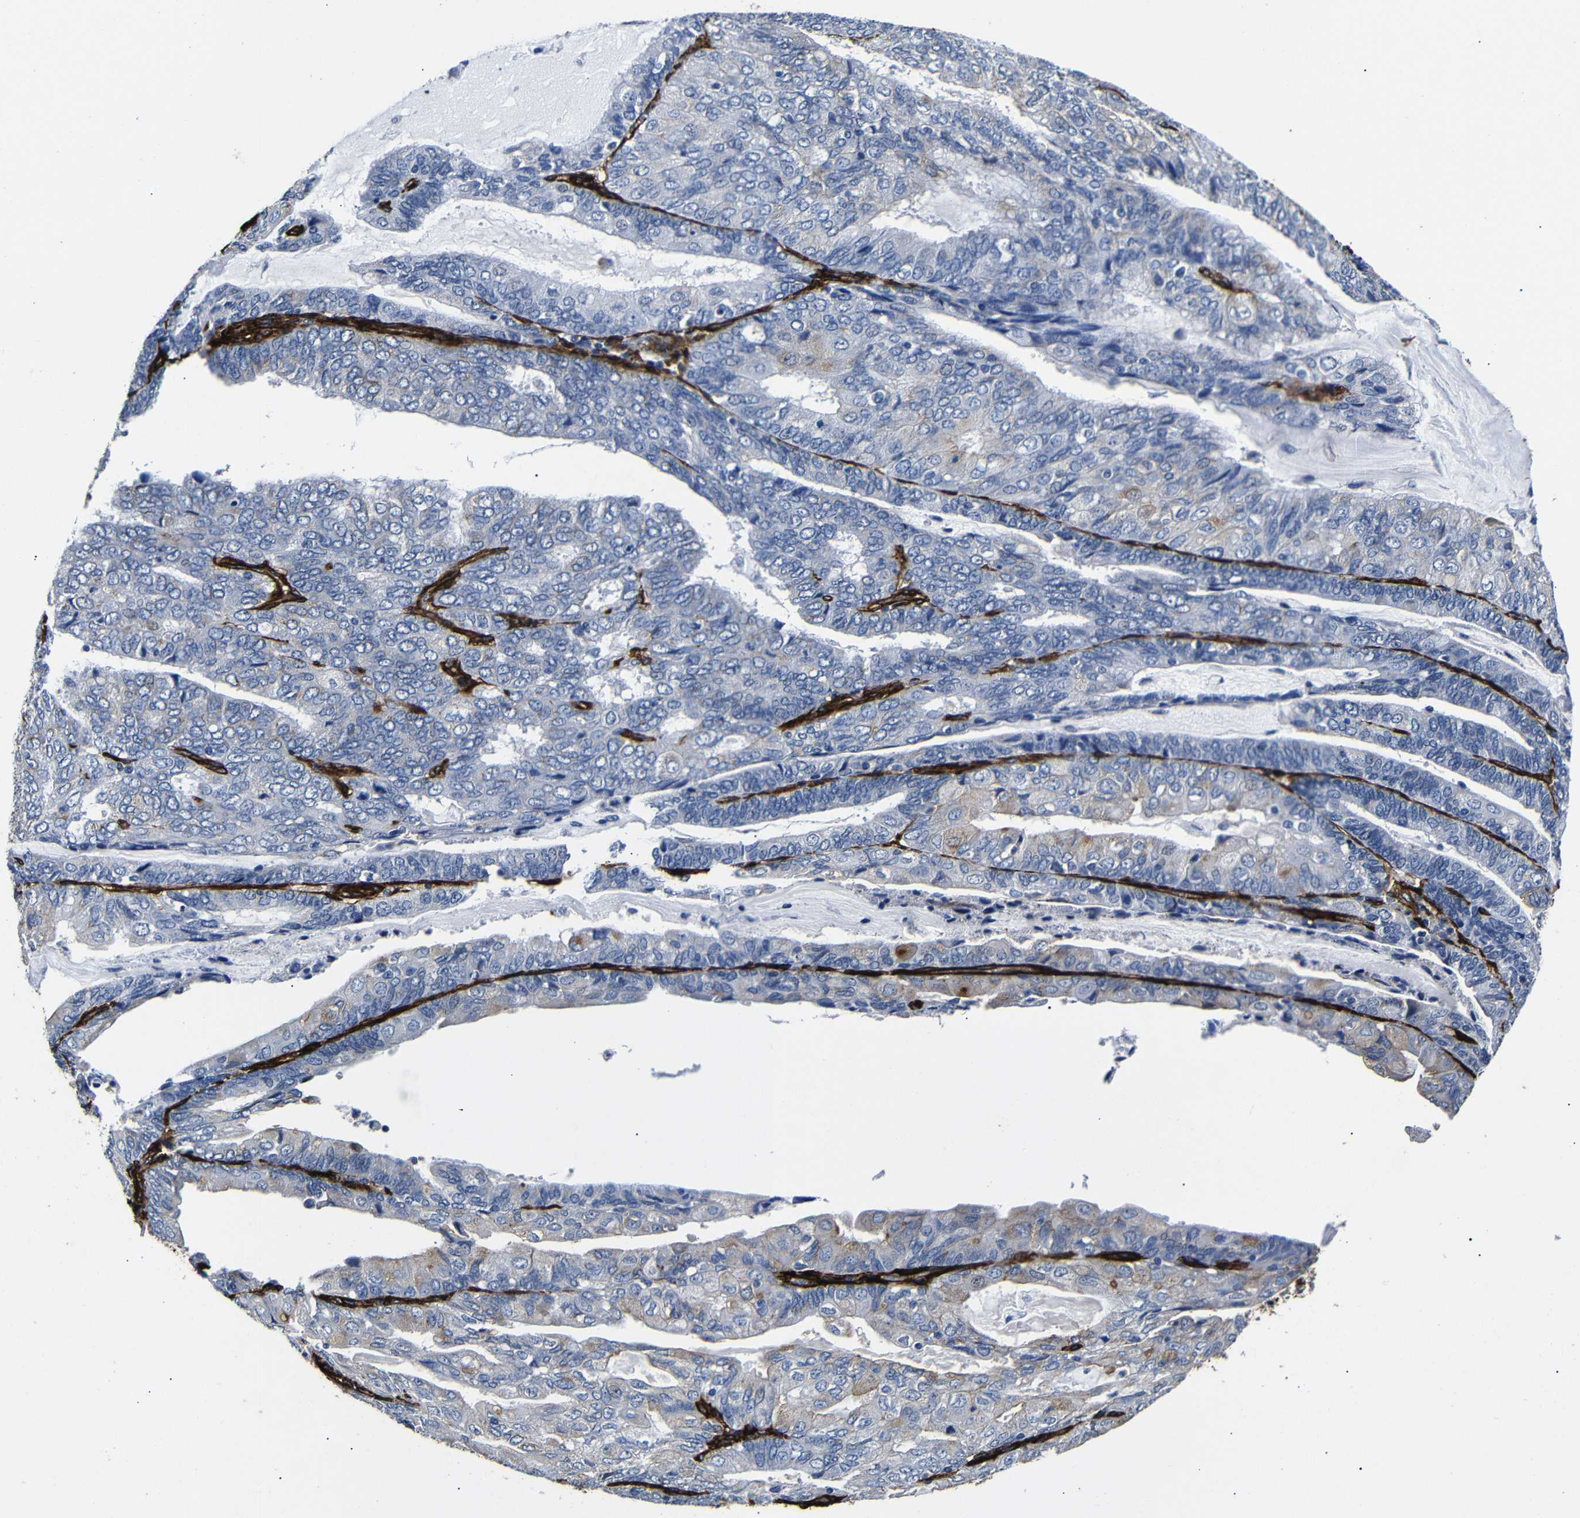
{"staining": {"intensity": "weak", "quantity": "<25%", "location": "cytoplasmic/membranous"}, "tissue": "endometrial cancer", "cell_type": "Tumor cells", "image_type": "cancer", "snomed": [{"axis": "morphology", "description": "Adenocarcinoma, NOS"}, {"axis": "topography", "description": "Endometrium"}], "caption": "High power microscopy image of an immunohistochemistry (IHC) photomicrograph of adenocarcinoma (endometrial), revealing no significant expression in tumor cells.", "gene": "CAV2", "patient": {"sex": "female", "age": 81}}